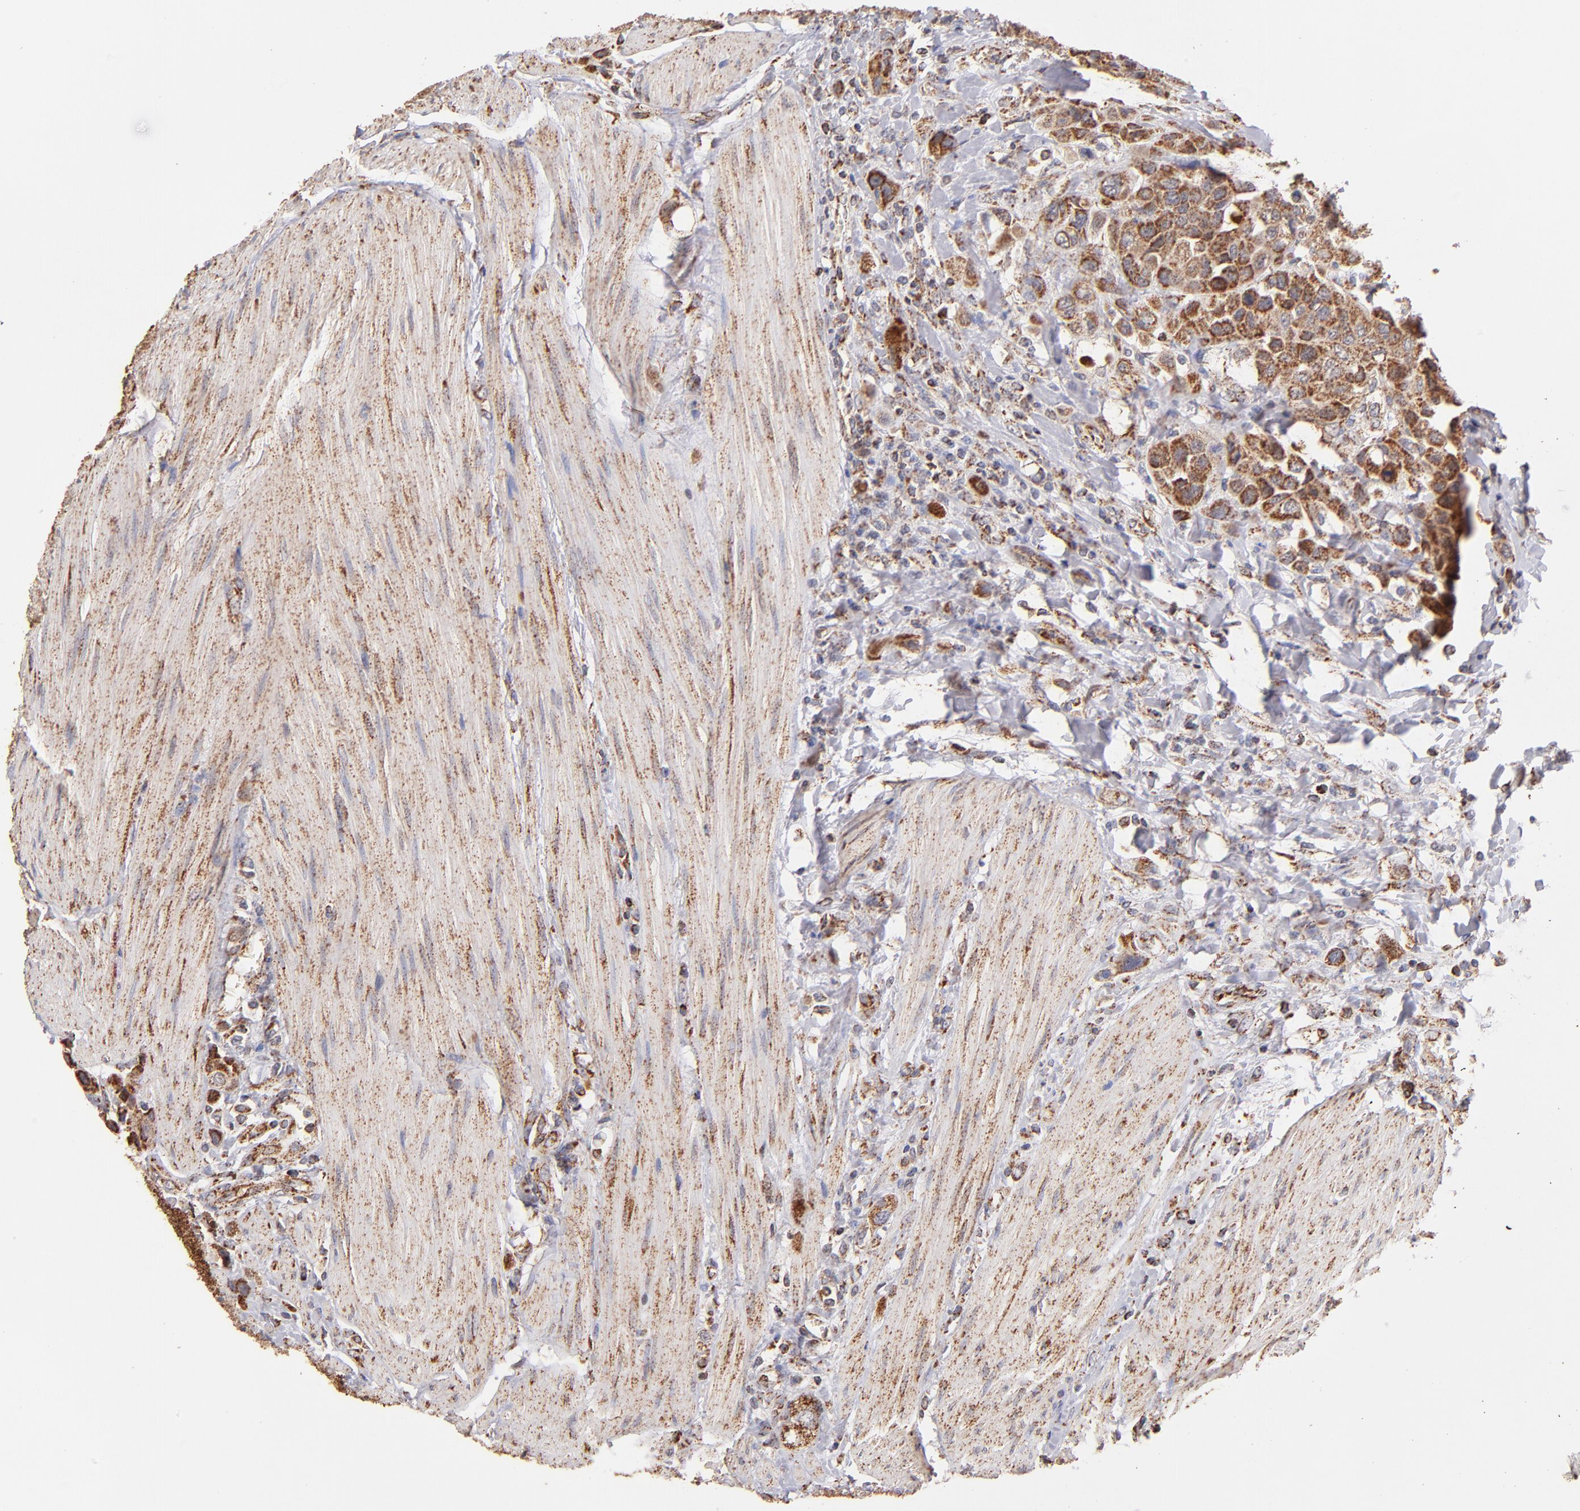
{"staining": {"intensity": "moderate", "quantity": ">75%", "location": "cytoplasmic/membranous"}, "tissue": "urothelial cancer", "cell_type": "Tumor cells", "image_type": "cancer", "snomed": [{"axis": "morphology", "description": "Urothelial carcinoma, High grade"}, {"axis": "topography", "description": "Urinary bladder"}], "caption": "The image demonstrates staining of urothelial carcinoma (high-grade), revealing moderate cytoplasmic/membranous protein positivity (brown color) within tumor cells. The staining was performed using DAB (3,3'-diaminobenzidine) to visualize the protein expression in brown, while the nuclei were stained in blue with hematoxylin (Magnification: 20x).", "gene": "DLST", "patient": {"sex": "male", "age": 50}}